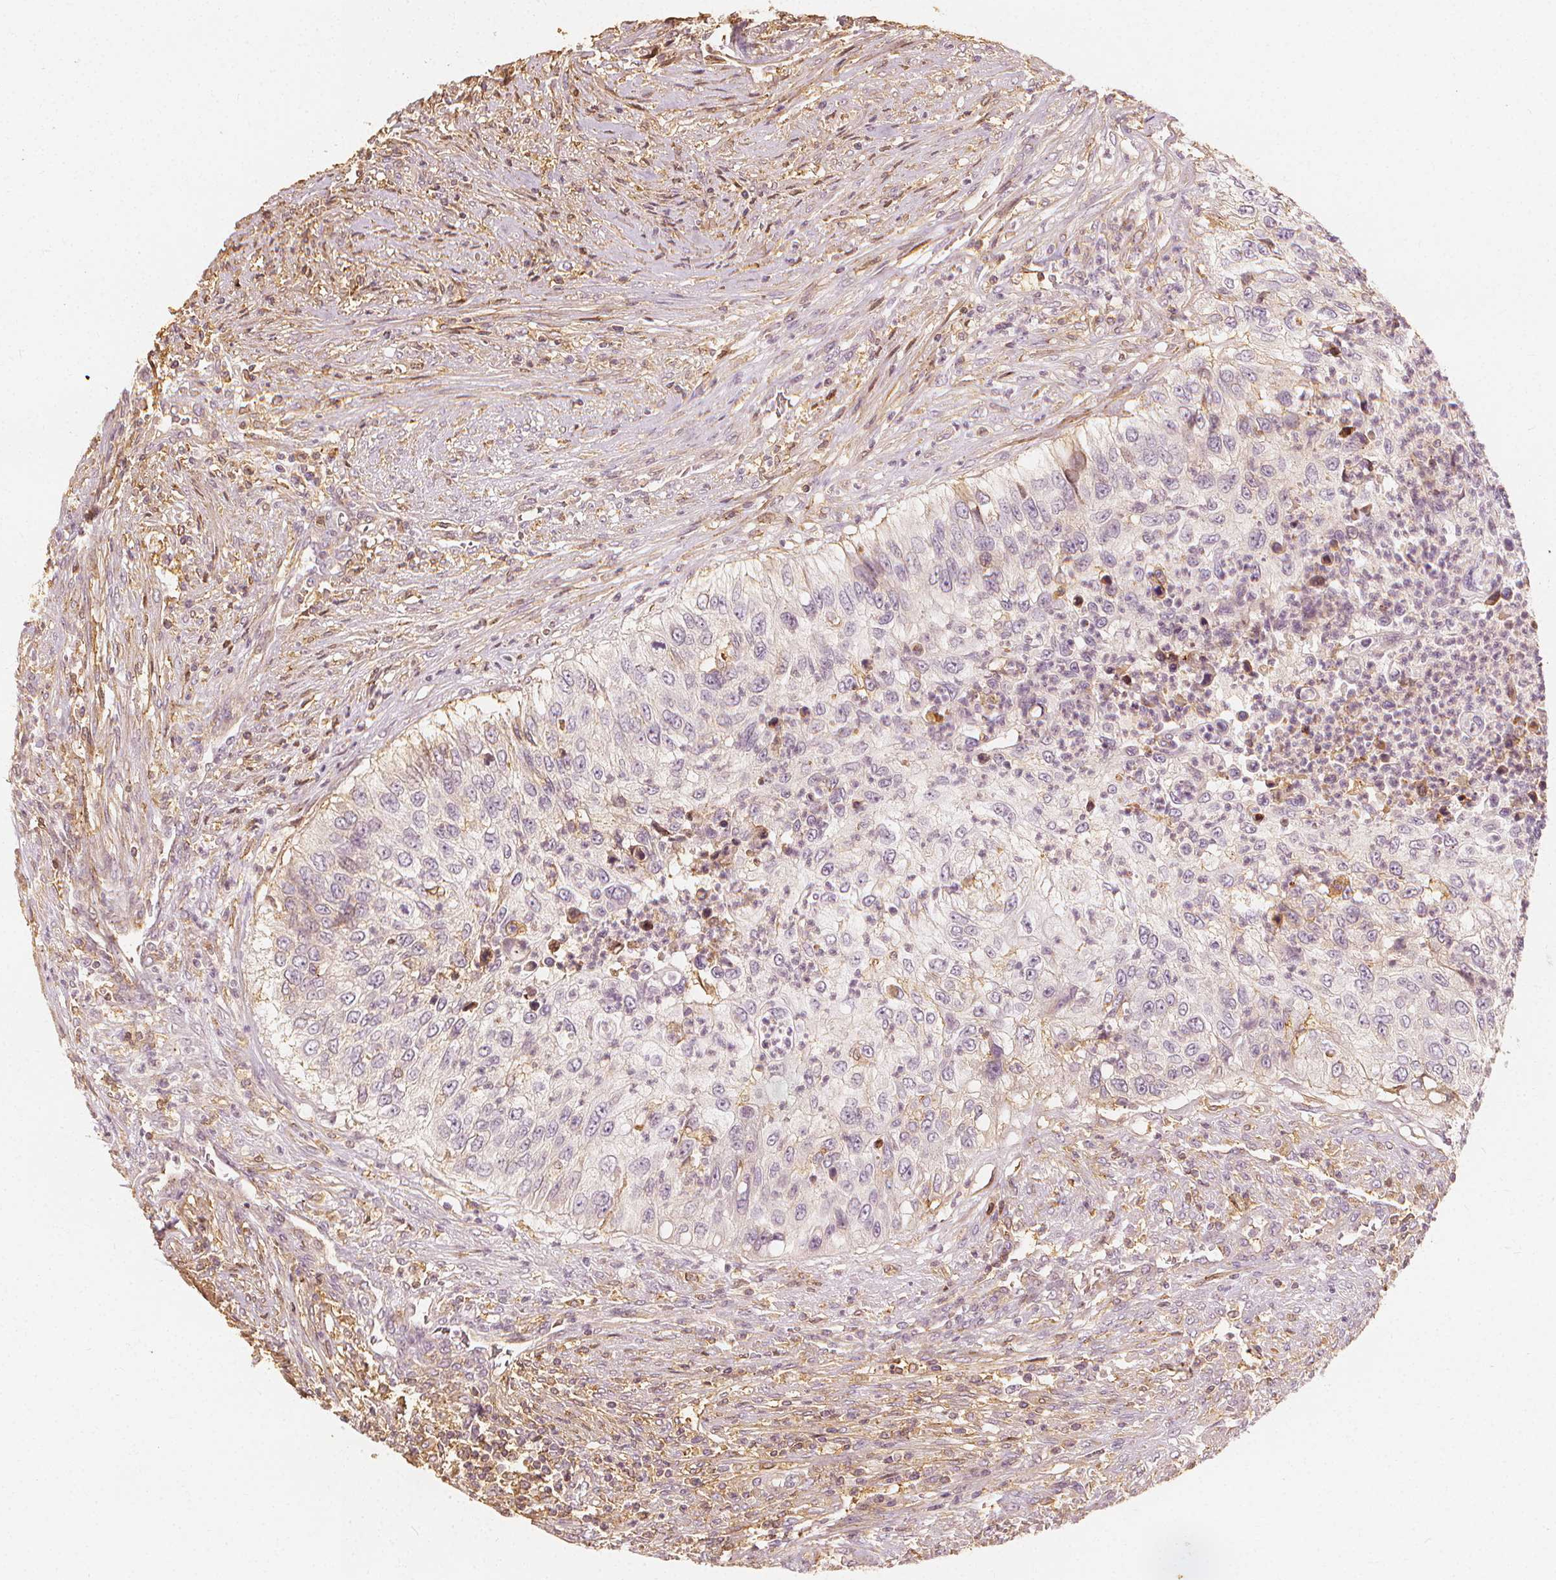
{"staining": {"intensity": "negative", "quantity": "none", "location": "none"}, "tissue": "urothelial cancer", "cell_type": "Tumor cells", "image_type": "cancer", "snomed": [{"axis": "morphology", "description": "Urothelial carcinoma, High grade"}, {"axis": "topography", "description": "Urinary bladder"}], "caption": "Histopathology image shows no significant protein positivity in tumor cells of urothelial cancer.", "gene": "ARHGAP26", "patient": {"sex": "female", "age": 60}}